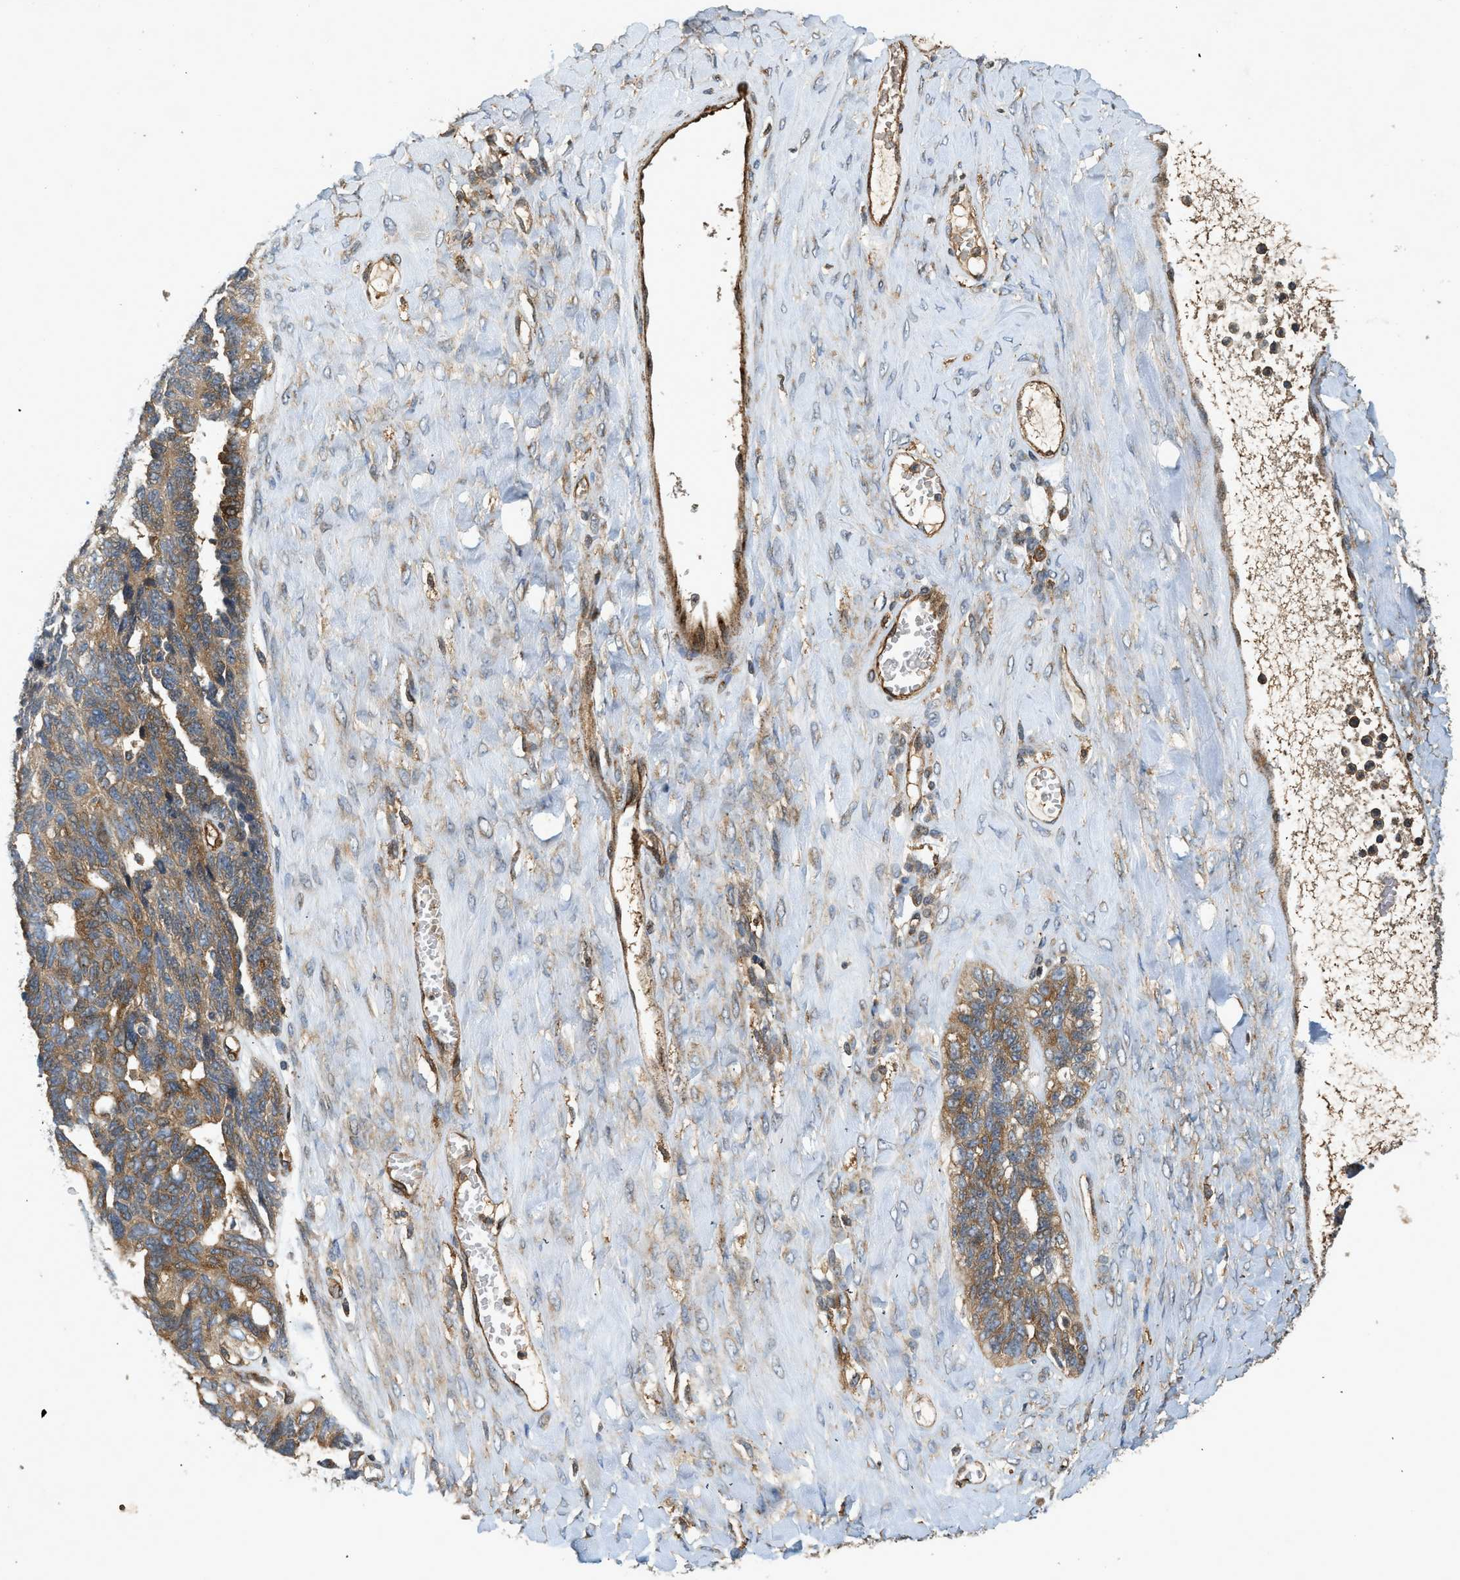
{"staining": {"intensity": "moderate", "quantity": ">75%", "location": "cytoplasmic/membranous"}, "tissue": "ovarian cancer", "cell_type": "Tumor cells", "image_type": "cancer", "snomed": [{"axis": "morphology", "description": "Cystadenocarcinoma, serous, NOS"}, {"axis": "topography", "description": "Ovary"}], "caption": "Ovarian serous cystadenocarcinoma was stained to show a protein in brown. There is medium levels of moderate cytoplasmic/membranous staining in about >75% of tumor cells.", "gene": "HIP1", "patient": {"sex": "female", "age": 79}}